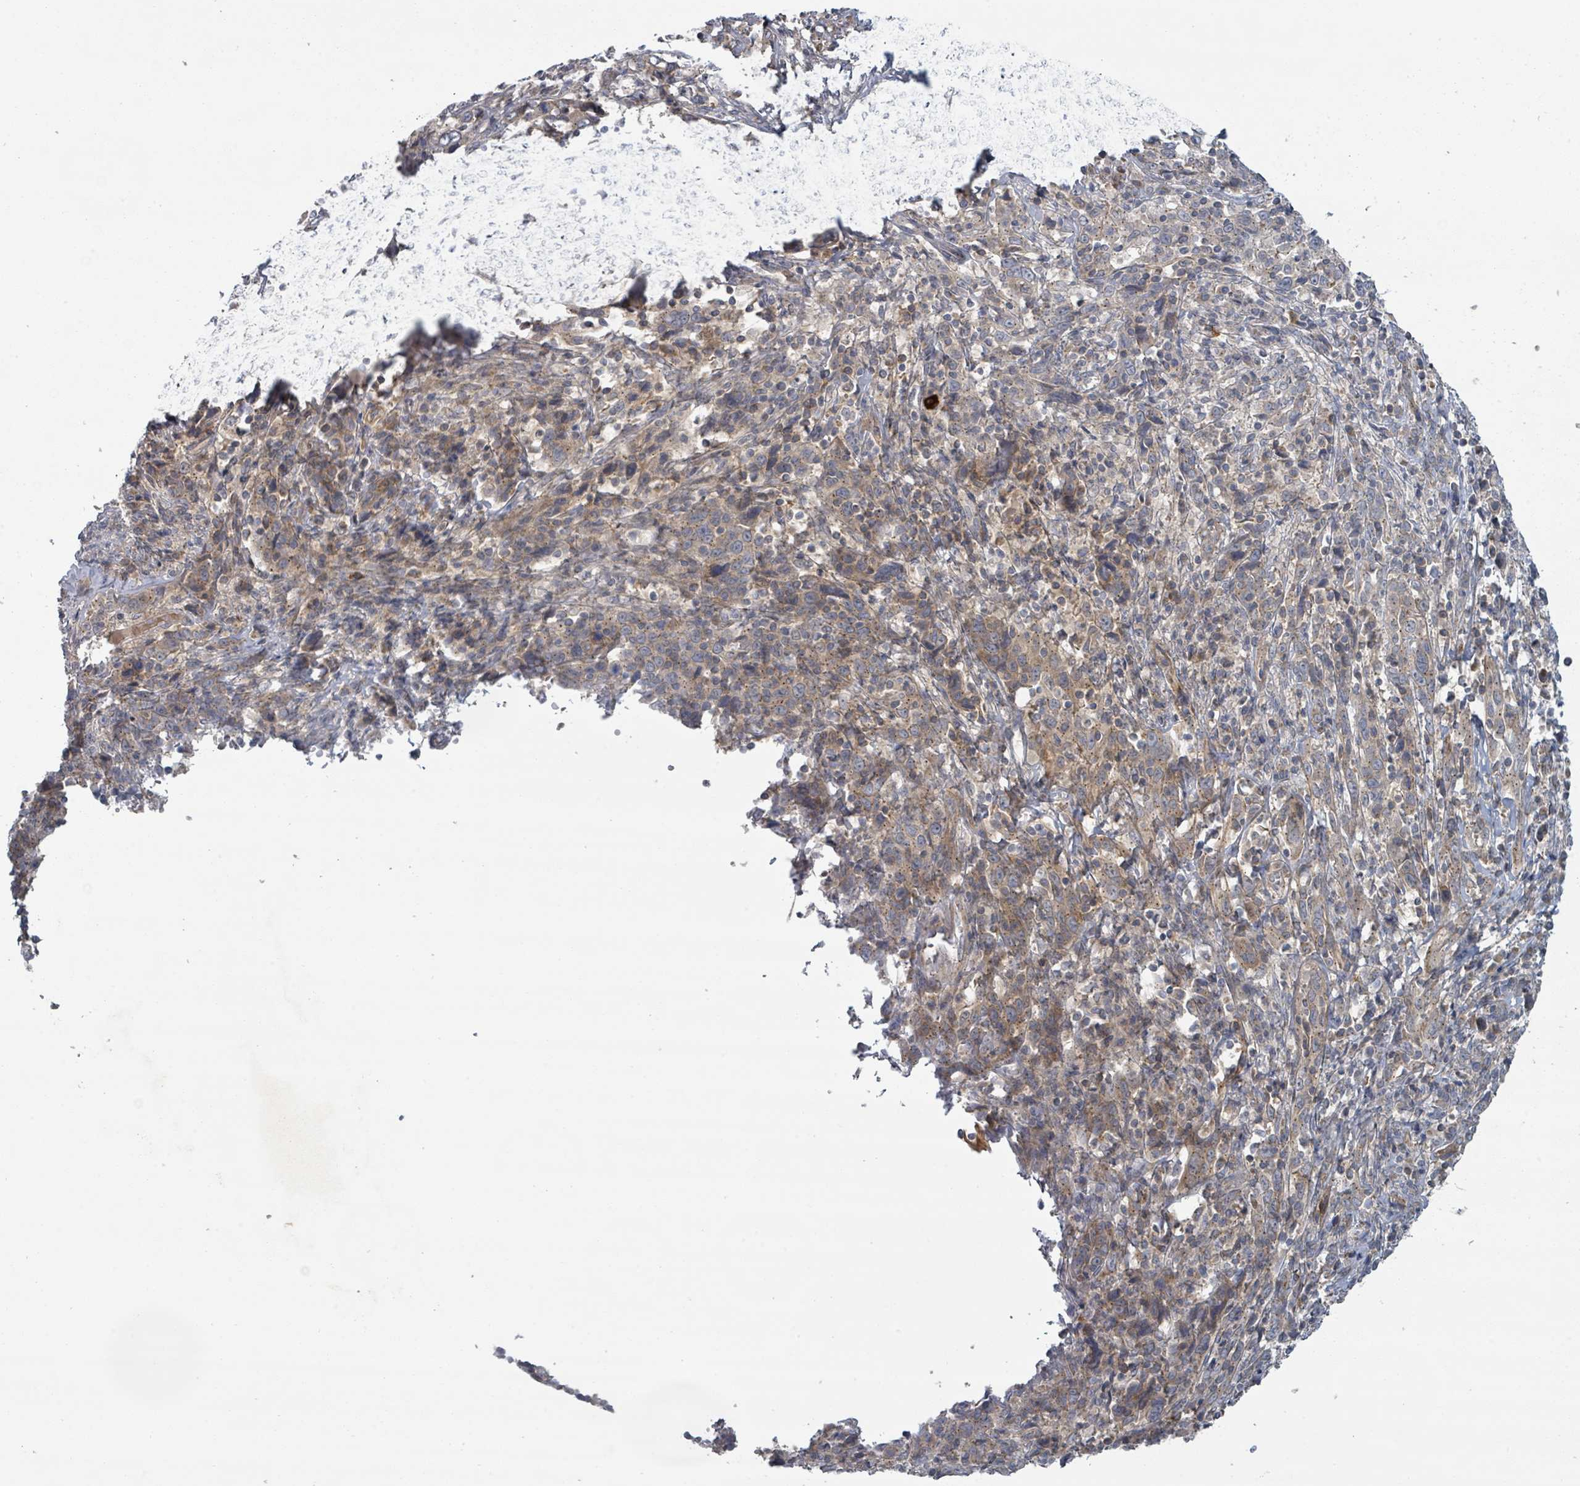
{"staining": {"intensity": "weak", "quantity": "<25%", "location": "cytoplasmic/membranous"}, "tissue": "cervical cancer", "cell_type": "Tumor cells", "image_type": "cancer", "snomed": [{"axis": "morphology", "description": "Squamous cell carcinoma, NOS"}, {"axis": "topography", "description": "Cervix"}], "caption": "A high-resolution photomicrograph shows IHC staining of squamous cell carcinoma (cervical), which exhibits no significant positivity in tumor cells.", "gene": "COL5A3", "patient": {"sex": "female", "age": 46}}